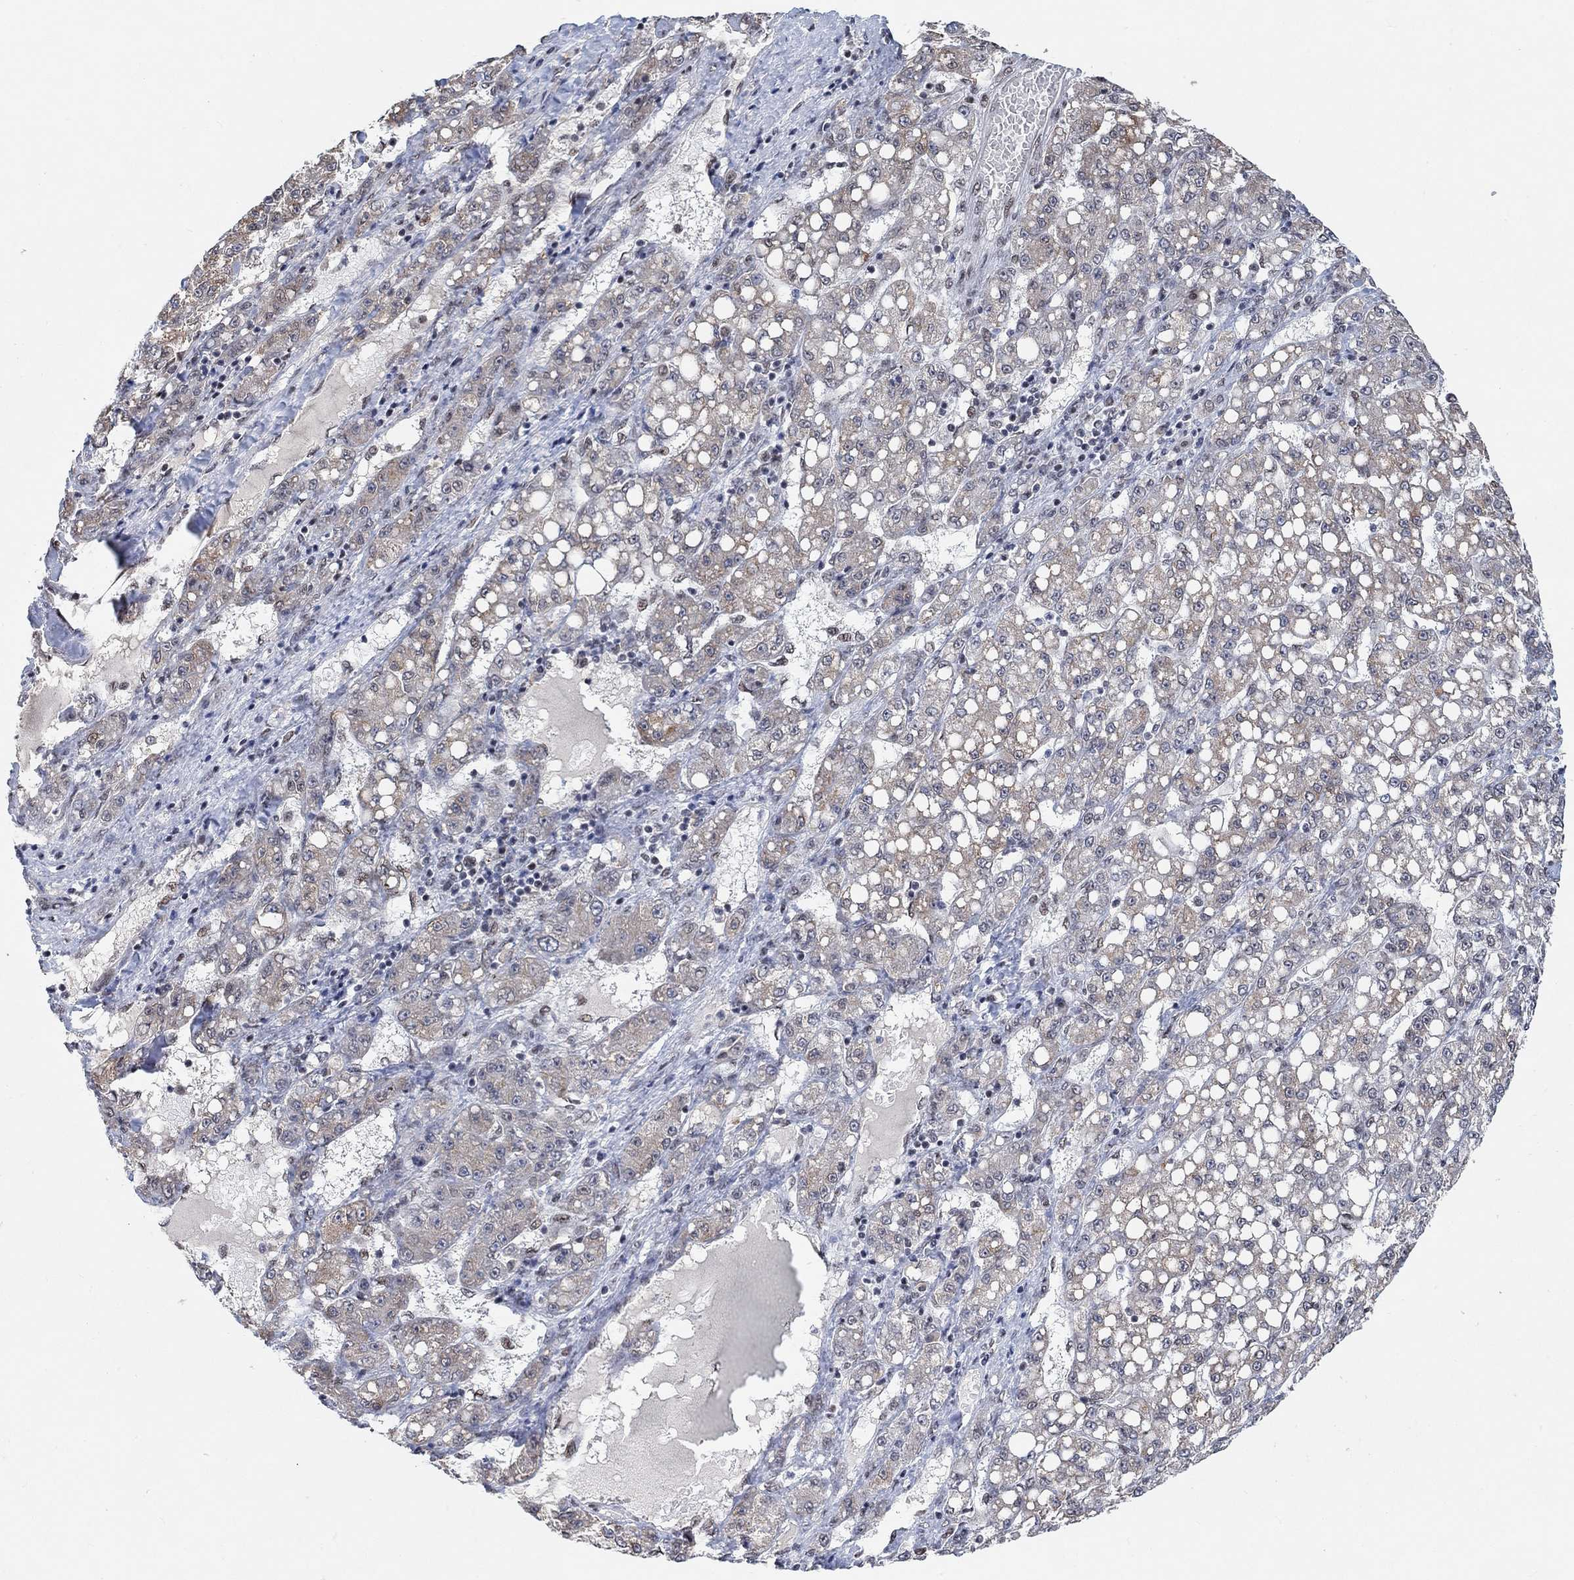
{"staining": {"intensity": "negative", "quantity": "none", "location": "none"}, "tissue": "liver cancer", "cell_type": "Tumor cells", "image_type": "cancer", "snomed": [{"axis": "morphology", "description": "Carcinoma, Hepatocellular, NOS"}, {"axis": "topography", "description": "Liver"}], "caption": "The histopathology image displays no significant positivity in tumor cells of liver hepatocellular carcinoma.", "gene": "USP39", "patient": {"sex": "female", "age": 65}}